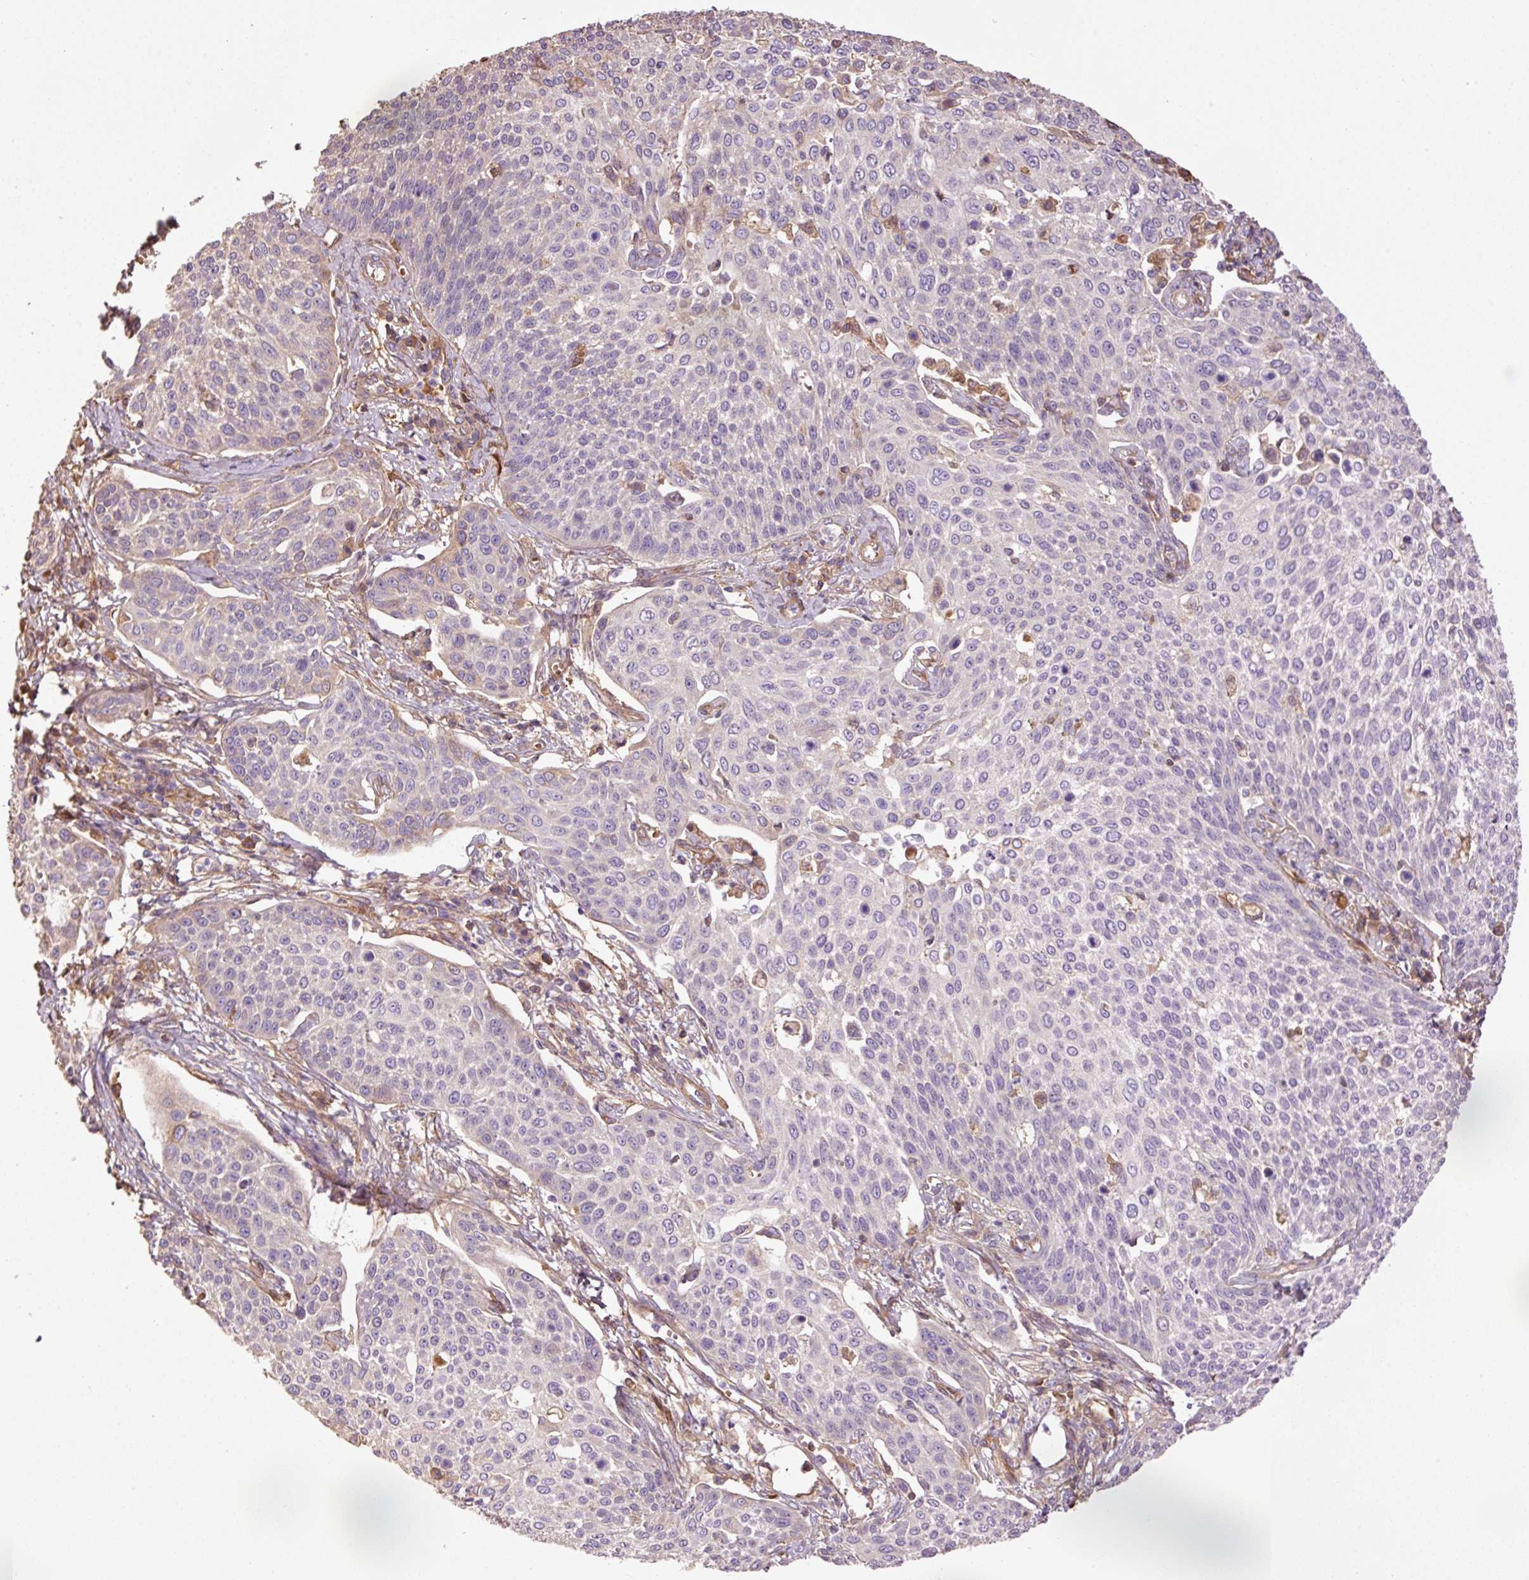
{"staining": {"intensity": "negative", "quantity": "none", "location": "none"}, "tissue": "cervical cancer", "cell_type": "Tumor cells", "image_type": "cancer", "snomed": [{"axis": "morphology", "description": "Squamous cell carcinoma, NOS"}, {"axis": "topography", "description": "Cervix"}], "caption": "An image of human cervical cancer (squamous cell carcinoma) is negative for staining in tumor cells.", "gene": "NID2", "patient": {"sex": "female", "age": 34}}